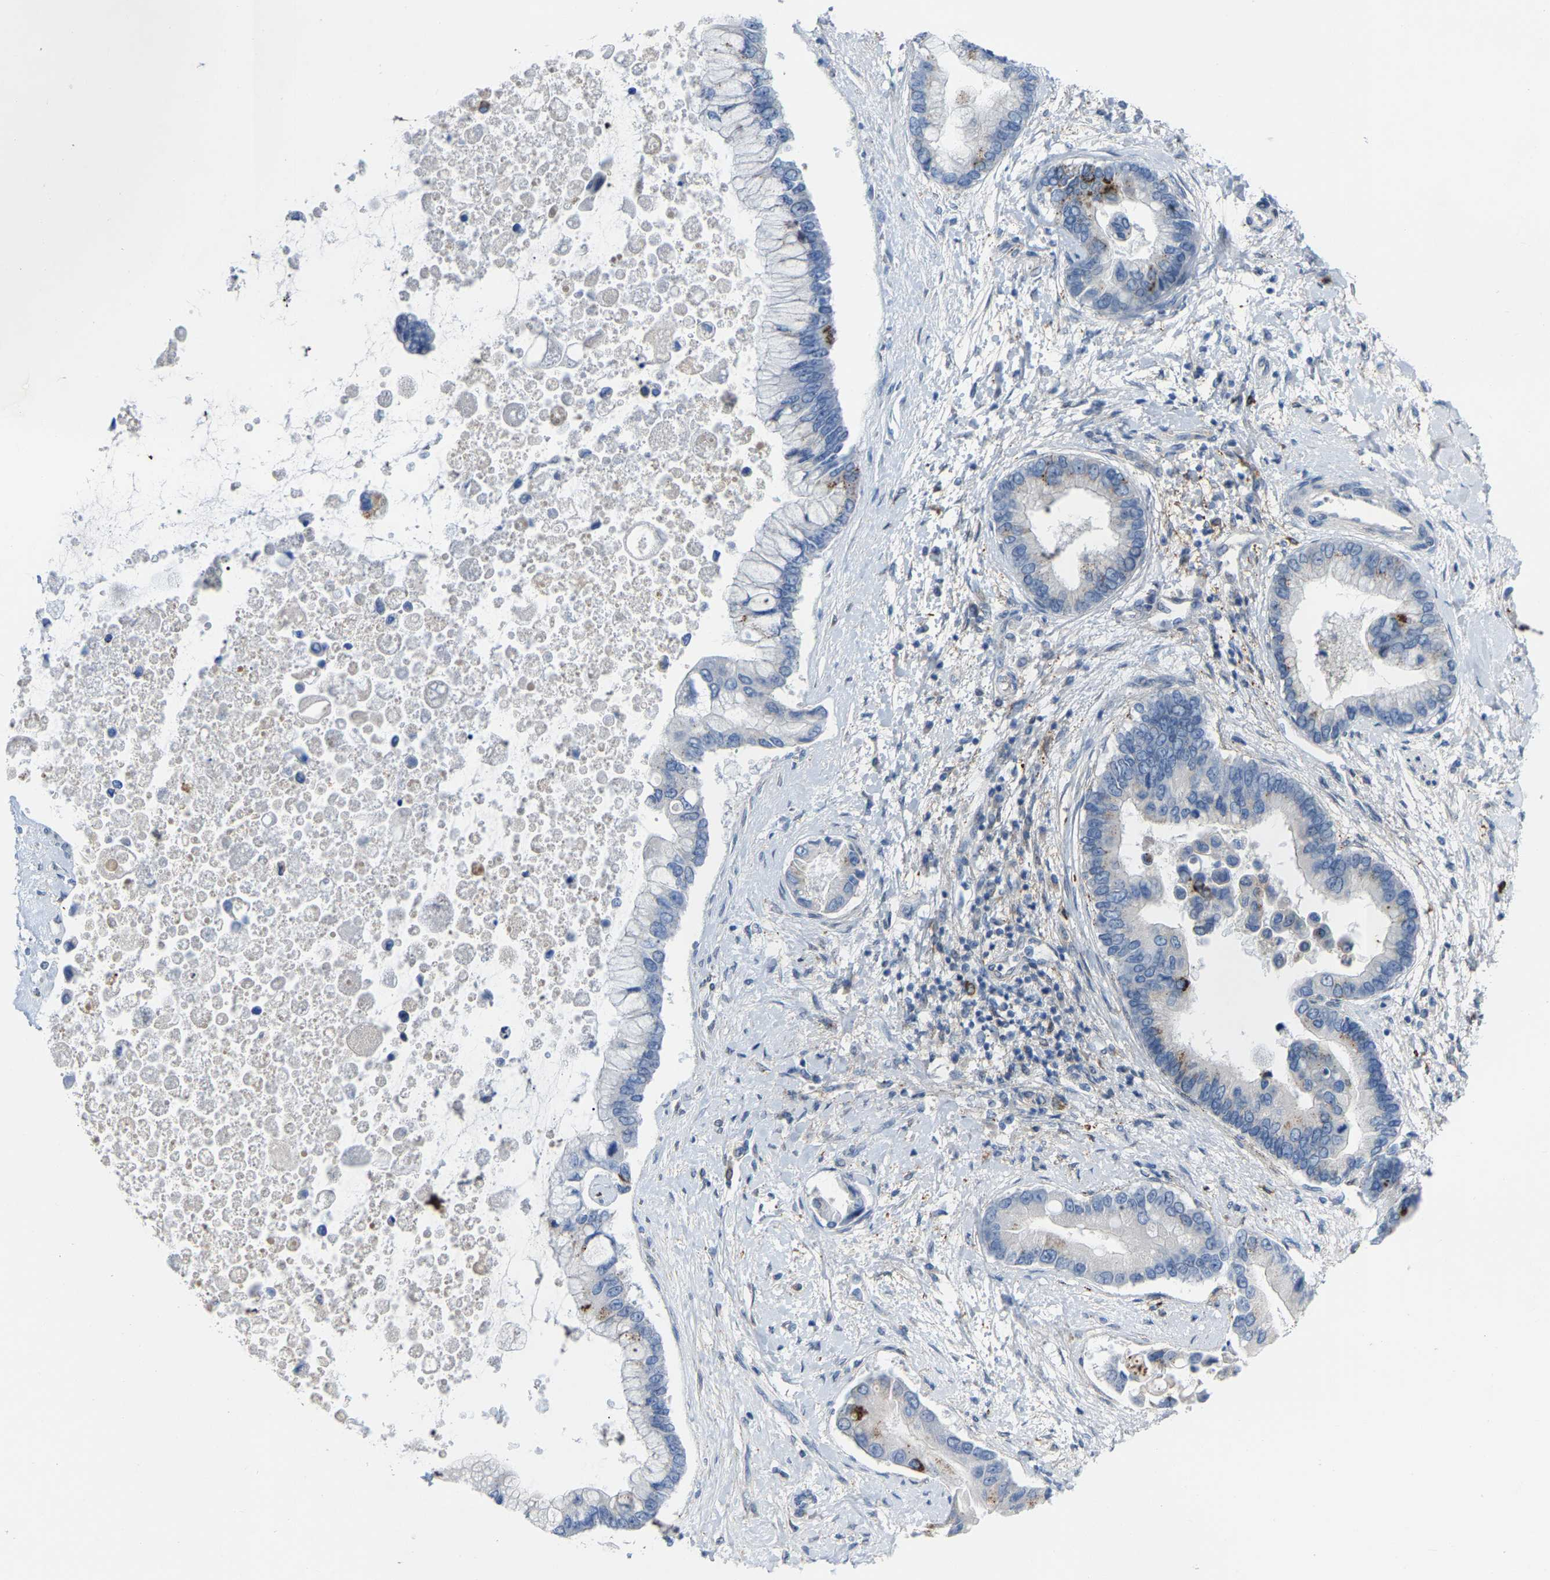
{"staining": {"intensity": "strong", "quantity": "<25%", "location": "cytoplasmic/membranous"}, "tissue": "liver cancer", "cell_type": "Tumor cells", "image_type": "cancer", "snomed": [{"axis": "morphology", "description": "Cholangiocarcinoma"}, {"axis": "topography", "description": "Liver"}], "caption": "A brown stain shows strong cytoplasmic/membranous staining of a protein in cholangiocarcinoma (liver) tumor cells. (Brightfield microscopy of DAB IHC at high magnification).", "gene": "ABTB2", "patient": {"sex": "male", "age": 50}}